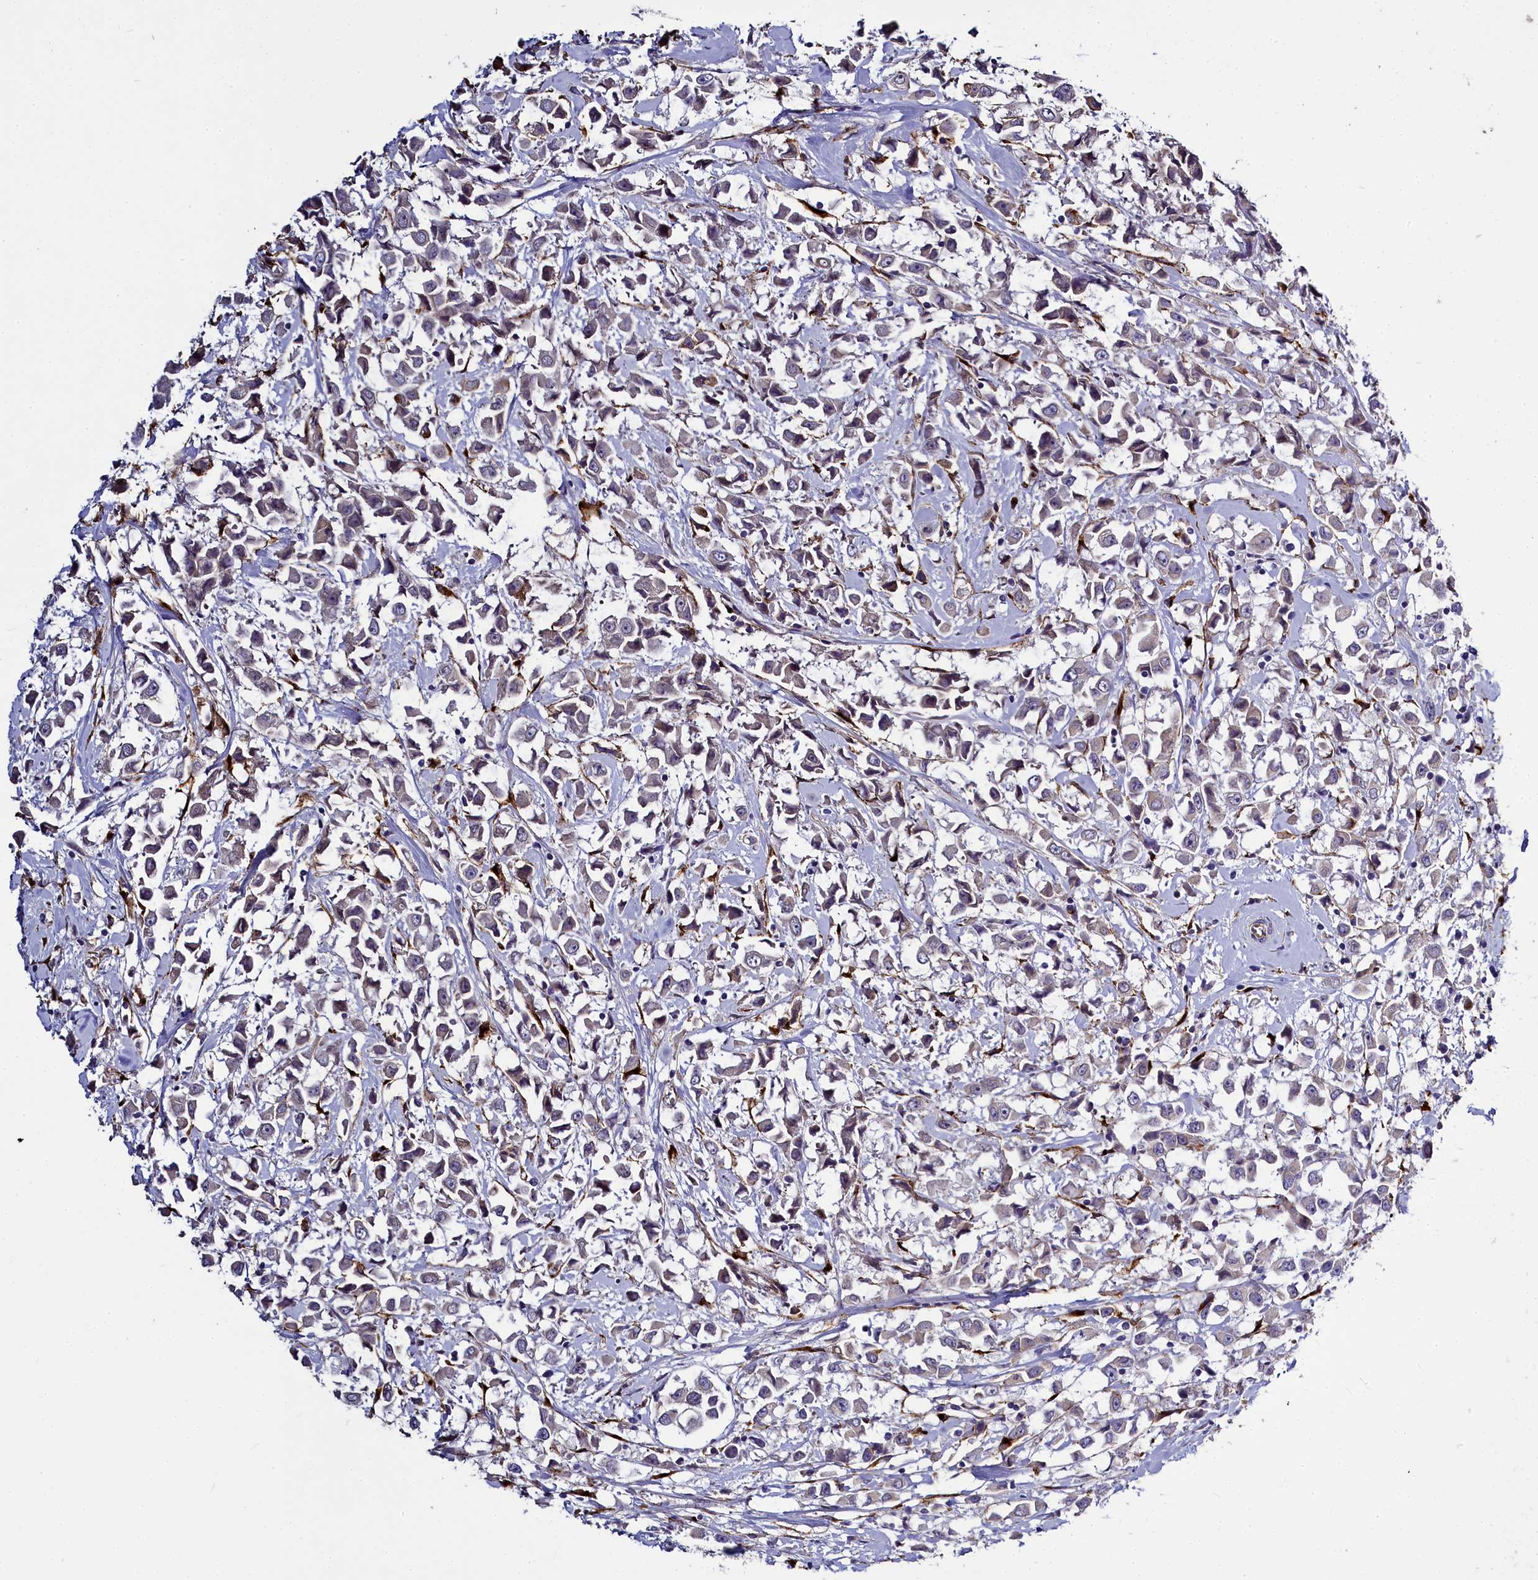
{"staining": {"intensity": "moderate", "quantity": "<25%", "location": "cytoplasmic/membranous"}, "tissue": "breast cancer", "cell_type": "Tumor cells", "image_type": "cancer", "snomed": [{"axis": "morphology", "description": "Duct carcinoma"}, {"axis": "topography", "description": "Breast"}], "caption": "IHC of breast cancer demonstrates low levels of moderate cytoplasmic/membranous positivity in approximately <25% of tumor cells.", "gene": "MRC2", "patient": {"sex": "female", "age": 61}}